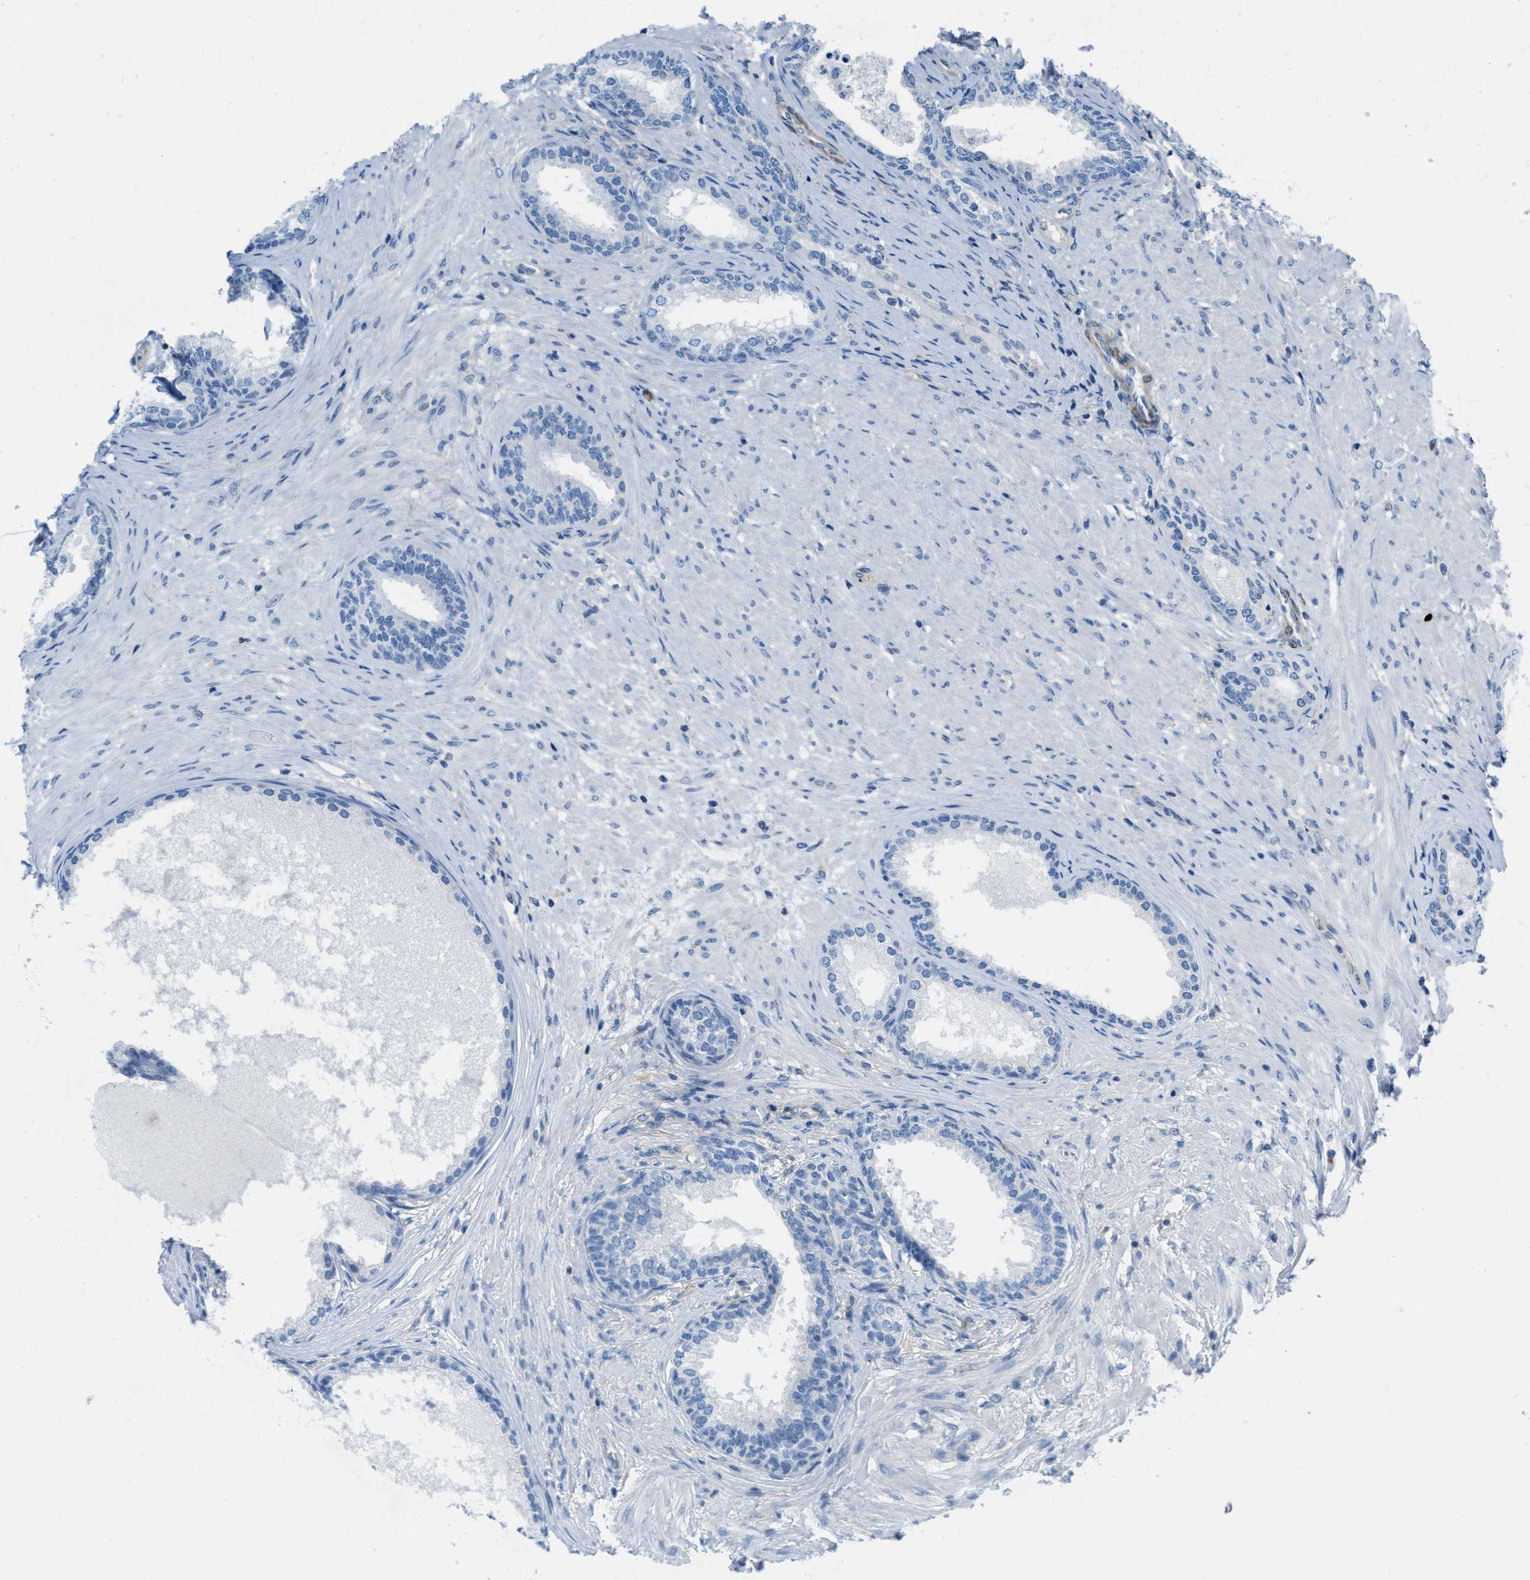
{"staining": {"intensity": "negative", "quantity": "none", "location": "none"}, "tissue": "prostate", "cell_type": "Glandular cells", "image_type": "normal", "snomed": [{"axis": "morphology", "description": "Normal tissue, NOS"}, {"axis": "topography", "description": "Prostate"}], "caption": "The immunohistochemistry photomicrograph has no significant expression in glandular cells of prostate. (DAB immunohistochemistry (IHC) visualized using brightfield microscopy, high magnification).", "gene": "MAPRE2", "patient": {"sex": "male", "age": 76}}